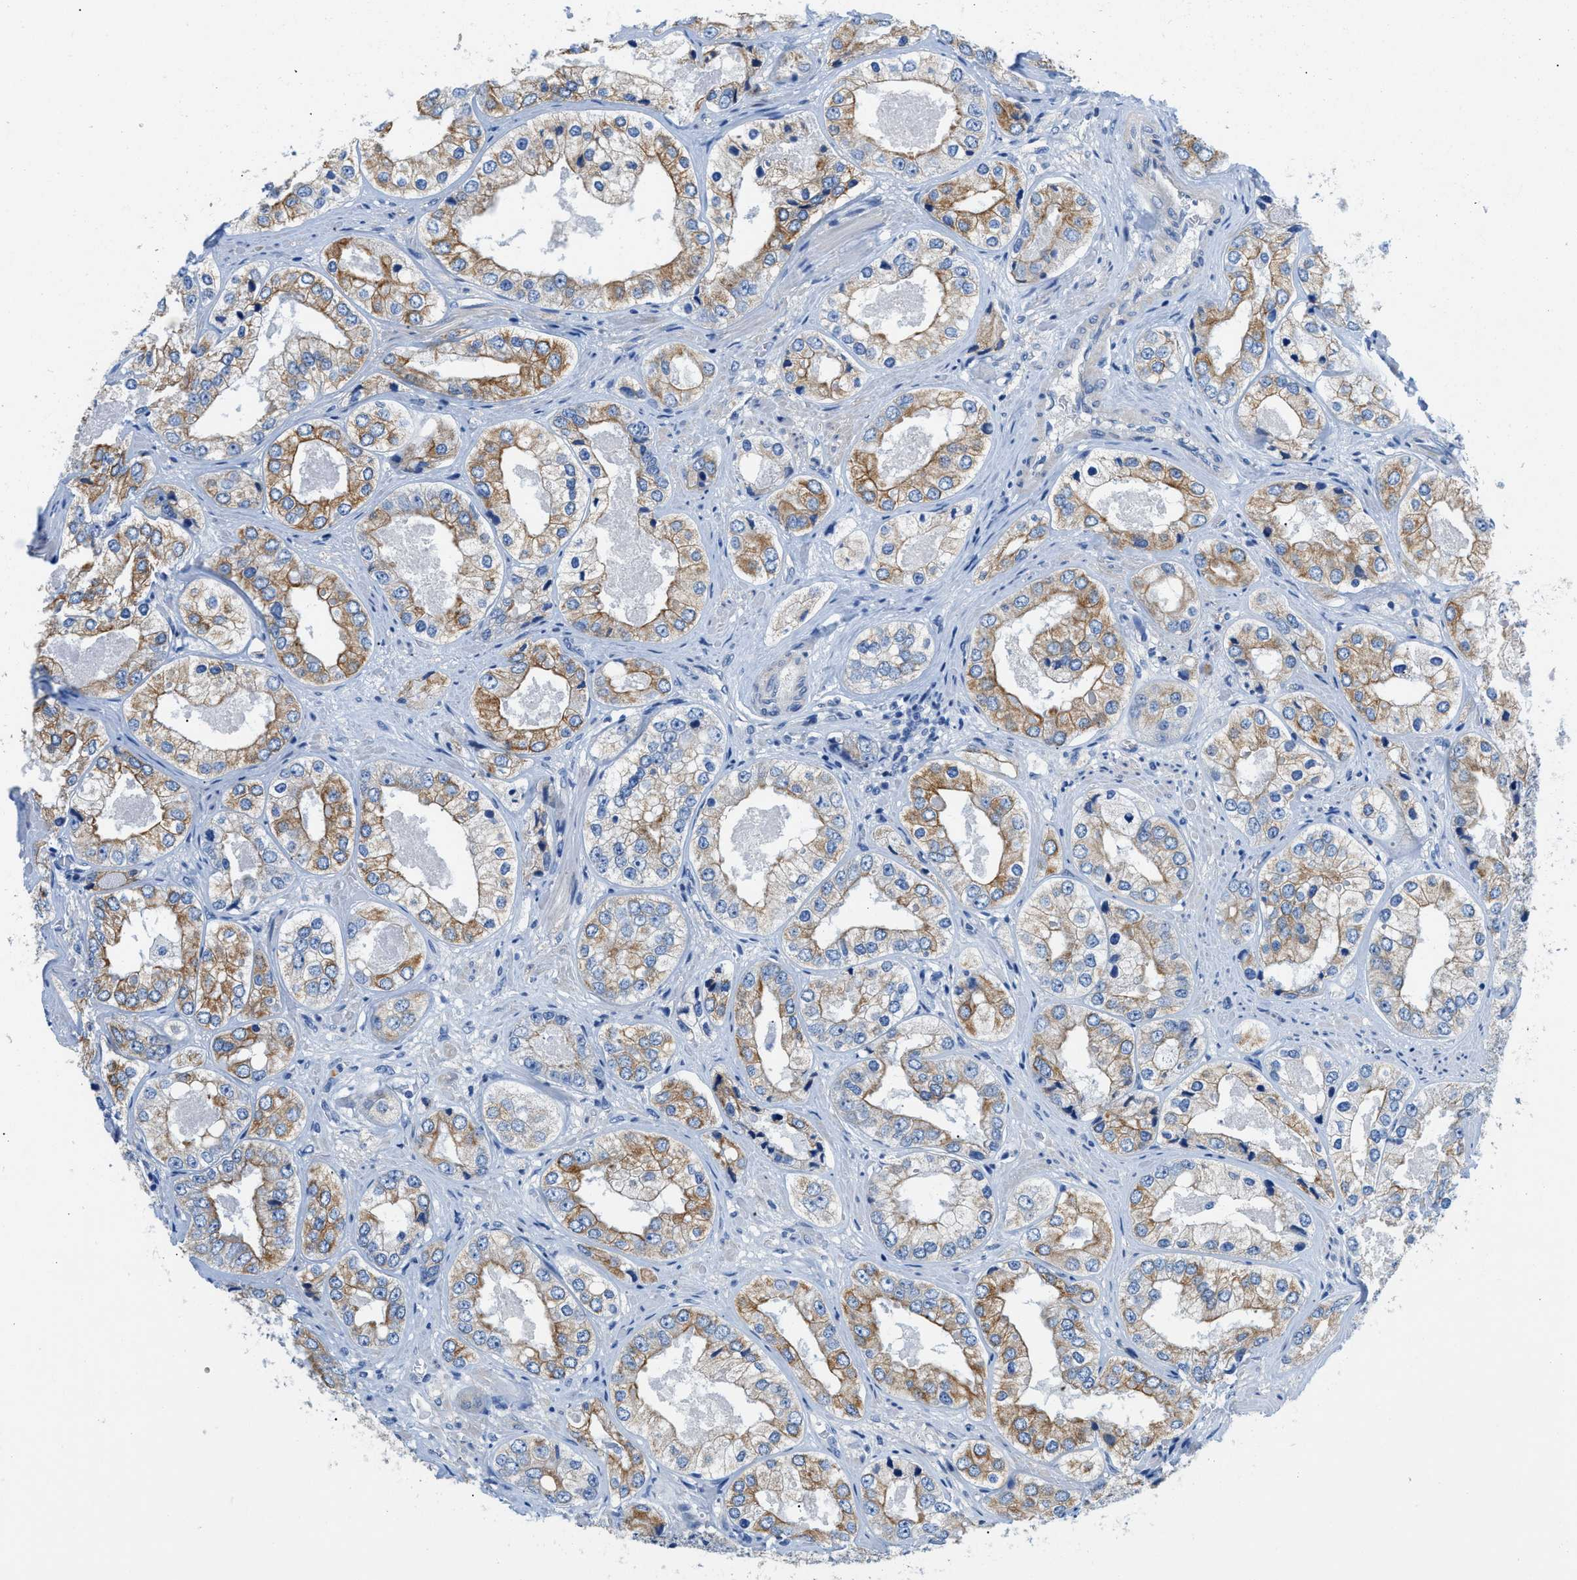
{"staining": {"intensity": "moderate", "quantity": "25%-75%", "location": "cytoplasmic/membranous"}, "tissue": "prostate cancer", "cell_type": "Tumor cells", "image_type": "cancer", "snomed": [{"axis": "morphology", "description": "Adenocarcinoma, High grade"}, {"axis": "topography", "description": "Prostate"}], "caption": "Prostate cancer stained with DAB (3,3'-diaminobenzidine) immunohistochemistry demonstrates medium levels of moderate cytoplasmic/membranous staining in approximately 25%-75% of tumor cells.", "gene": "BPGM", "patient": {"sex": "male", "age": 61}}